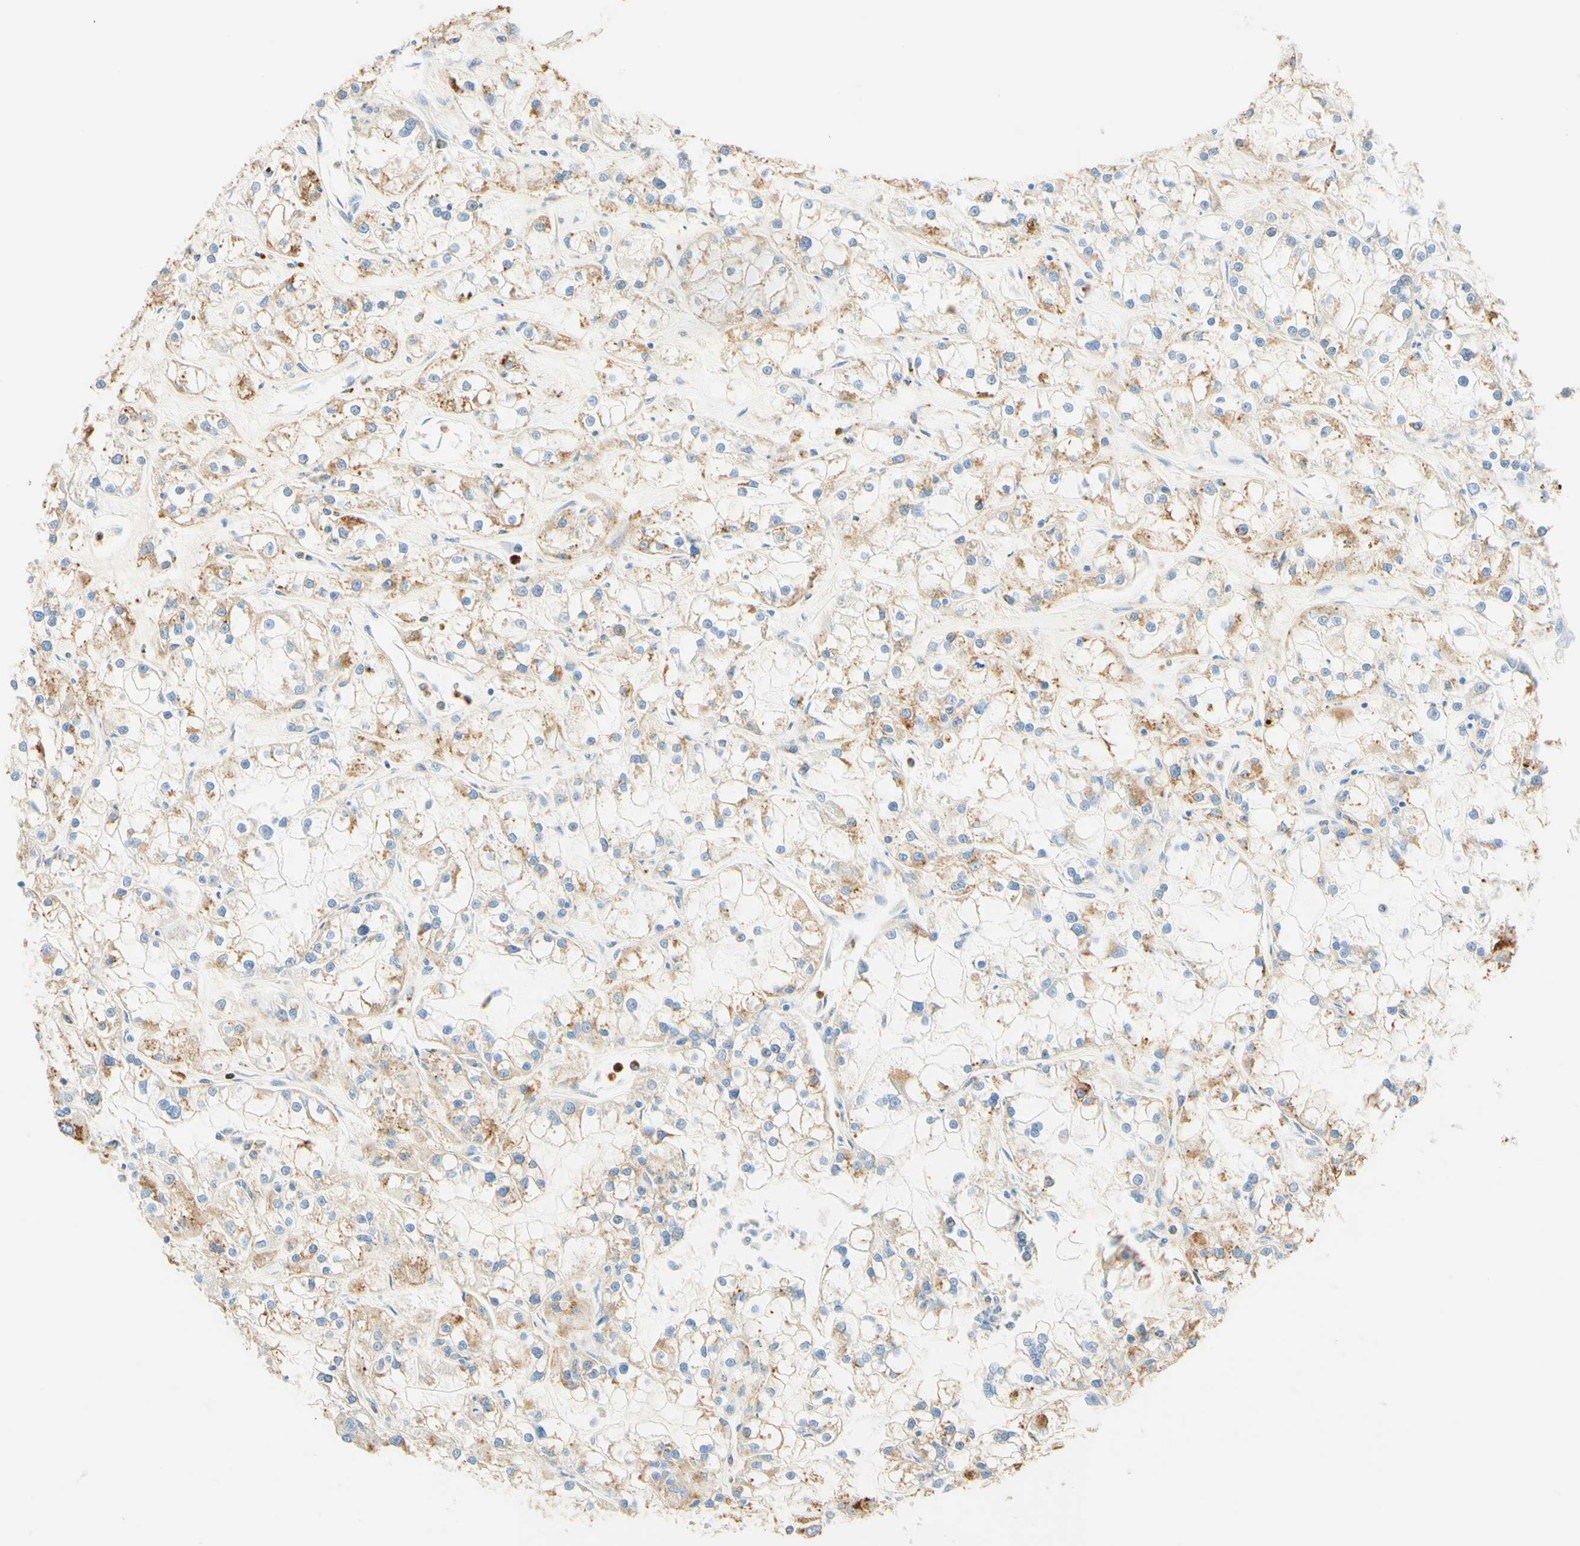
{"staining": {"intensity": "moderate", "quantity": "25%-75%", "location": "cytoplasmic/membranous"}, "tissue": "renal cancer", "cell_type": "Tumor cells", "image_type": "cancer", "snomed": [{"axis": "morphology", "description": "Adenocarcinoma, NOS"}, {"axis": "topography", "description": "Kidney"}], "caption": "A brown stain labels moderate cytoplasmic/membranous staining of a protein in human renal adenocarcinoma tumor cells.", "gene": "CD63", "patient": {"sex": "female", "age": 52}}